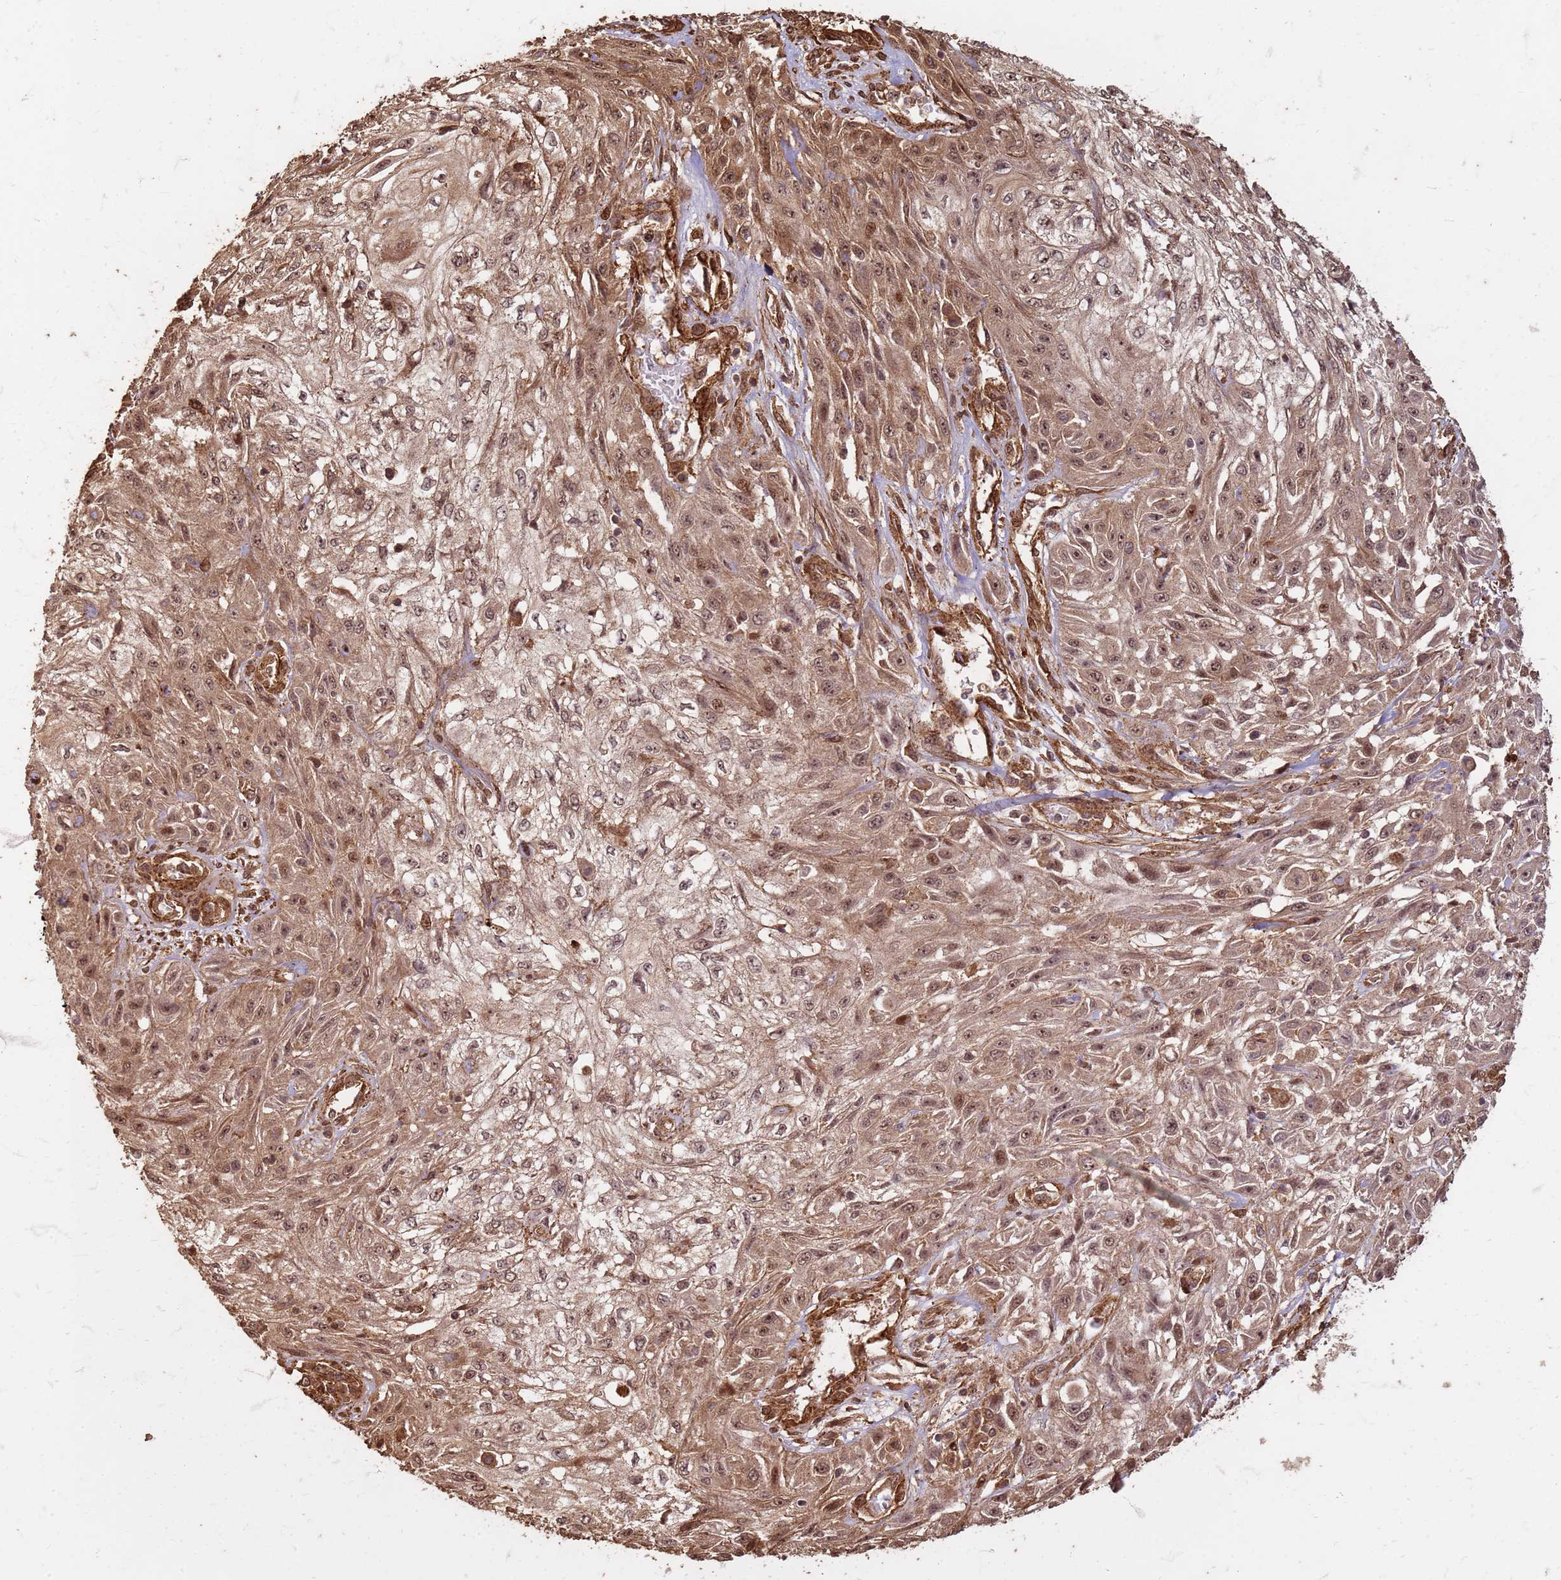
{"staining": {"intensity": "moderate", "quantity": ">75%", "location": "cytoplasmic/membranous,nuclear"}, "tissue": "skin cancer", "cell_type": "Tumor cells", "image_type": "cancer", "snomed": [{"axis": "morphology", "description": "Squamous cell carcinoma, NOS"}, {"axis": "morphology", "description": "Squamous cell carcinoma, metastatic, NOS"}, {"axis": "topography", "description": "Skin"}, {"axis": "topography", "description": "Lymph node"}], "caption": "Skin cancer (squamous cell carcinoma) stained for a protein exhibits moderate cytoplasmic/membranous and nuclear positivity in tumor cells.", "gene": "KIF26A", "patient": {"sex": "male", "age": 75}}